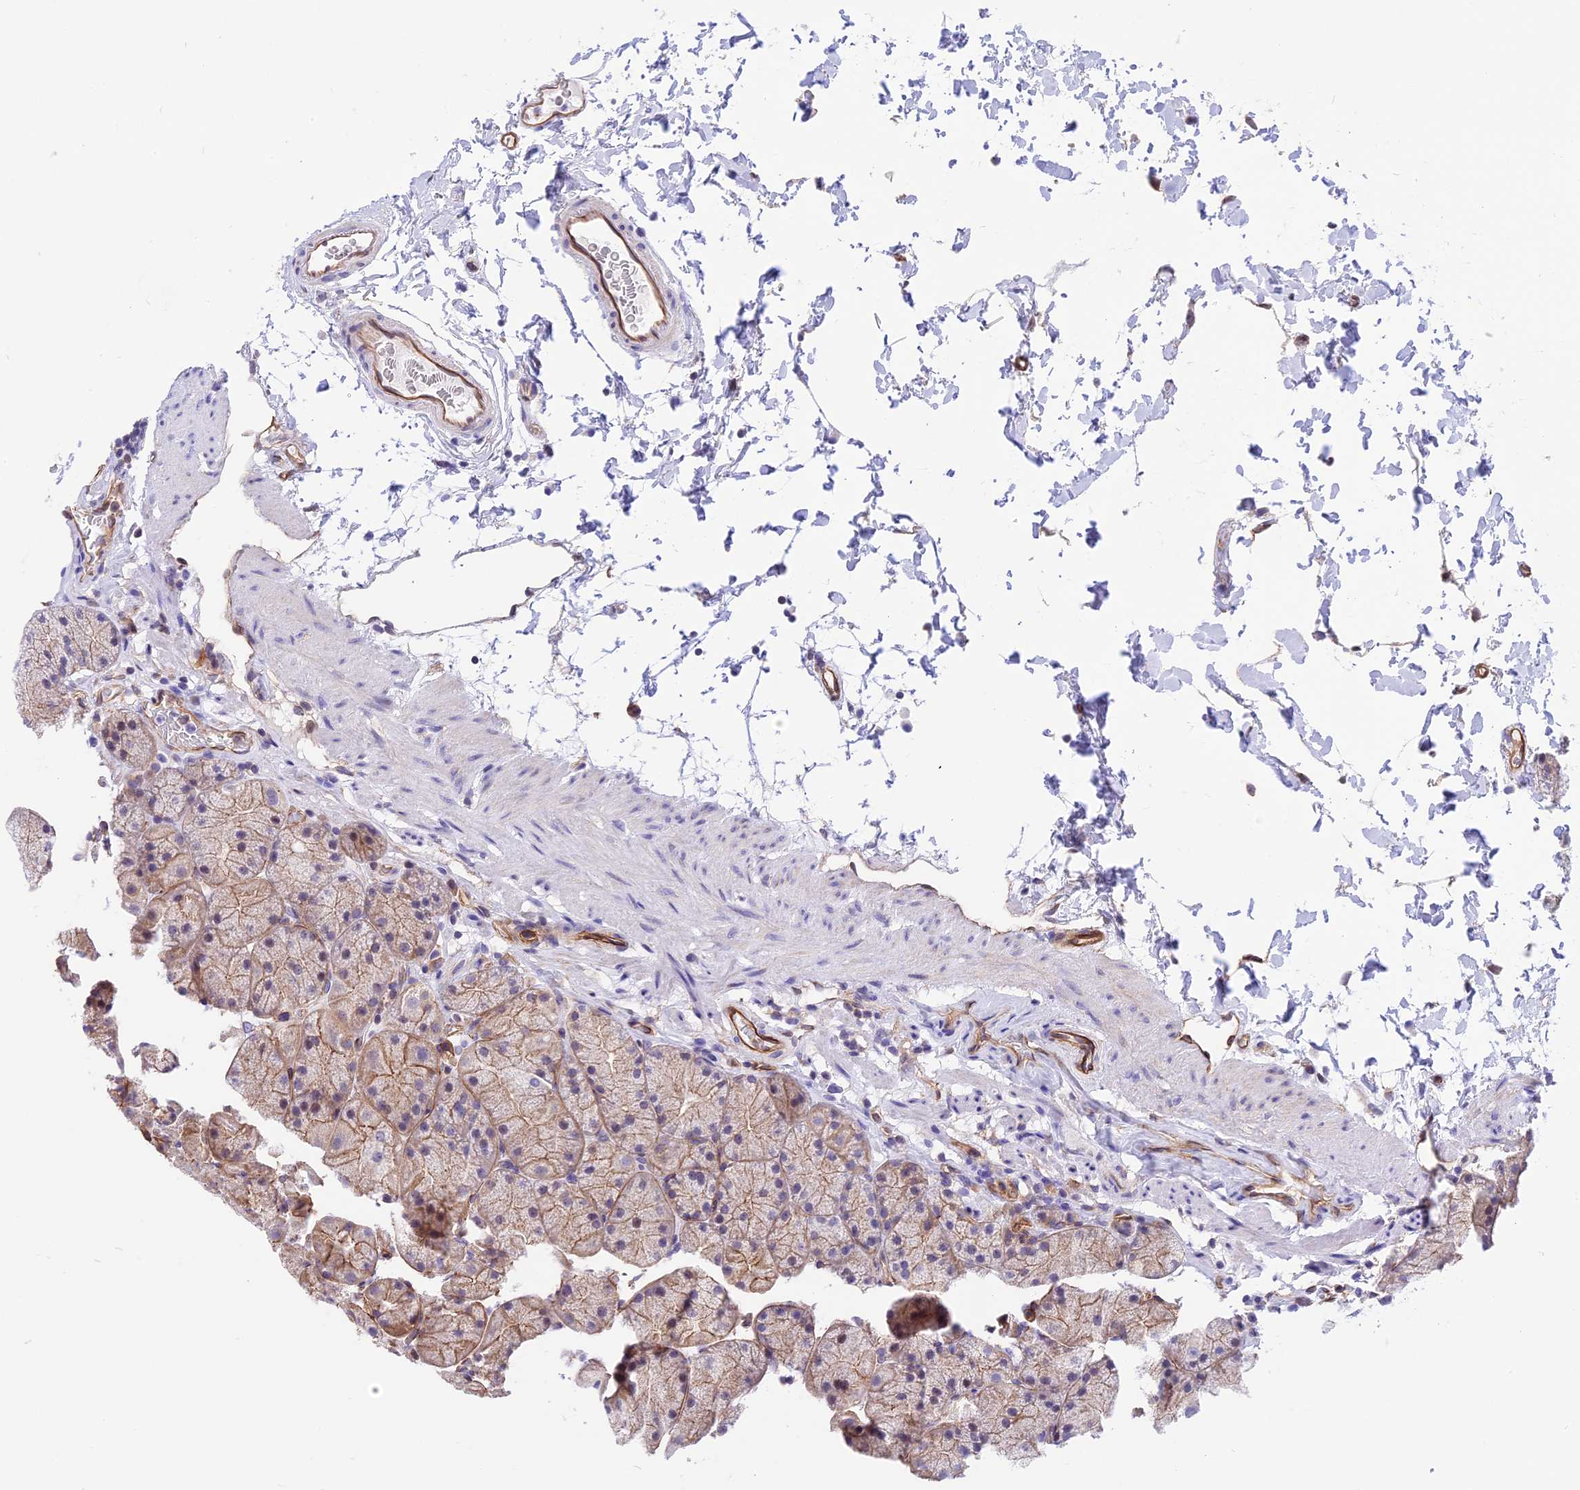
{"staining": {"intensity": "weak", "quantity": "25%-75%", "location": "cytoplasmic/membranous"}, "tissue": "stomach", "cell_type": "Glandular cells", "image_type": "normal", "snomed": [{"axis": "morphology", "description": "Normal tissue, NOS"}, {"axis": "topography", "description": "Stomach, upper"}, {"axis": "topography", "description": "Stomach, lower"}], "caption": "A brown stain highlights weak cytoplasmic/membranous positivity of a protein in glandular cells of unremarkable stomach. The staining was performed using DAB (3,3'-diaminobenzidine), with brown indicating positive protein expression. Nuclei are stained blue with hematoxylin.", "gene": "R3HDM4", "patient": {"sex": "male", "age": 67}}